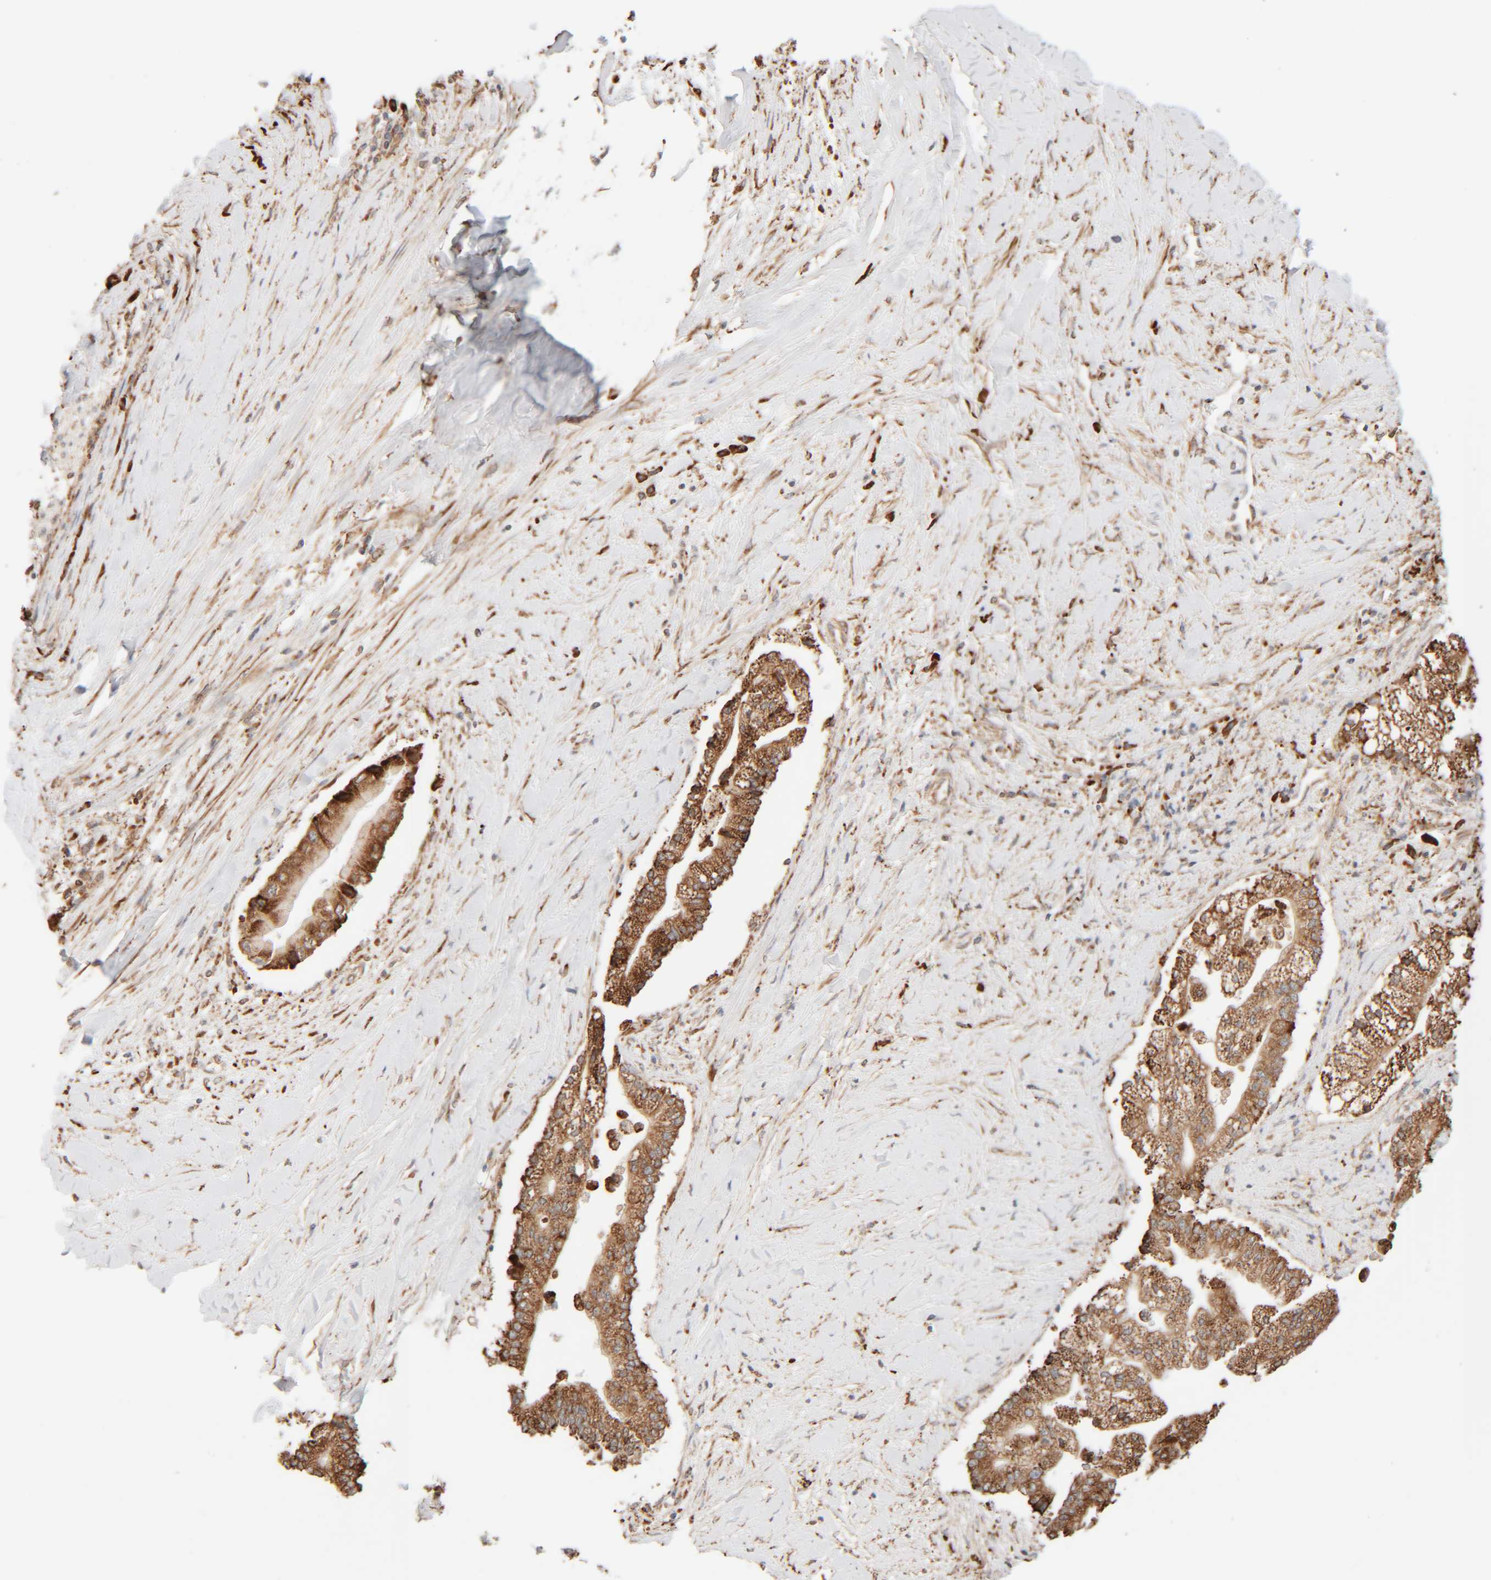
{"staining": {"intensity": "strong", "quantity": ">75%", "location": "cytoplasmic/membranous"}, "tissue": "liver cancer", "cell_type": "Tumor cells", "image_type": "cancer", "snomed": [{"axis": "morphology", "description": "Cholangiocarcinoma"}, {"axis": "topography", "description": "Liver"}], "caption": "DAB (3,3'-diaminobenzidine) immunohistochemical staining of human cholangiocarcinoma (liver) shows strong cytoplasmic/membranous protein positivity in approximately >75% of tumor cells.", "gene": "INTS1", "patient": {"sex": "male", "age": 50}}